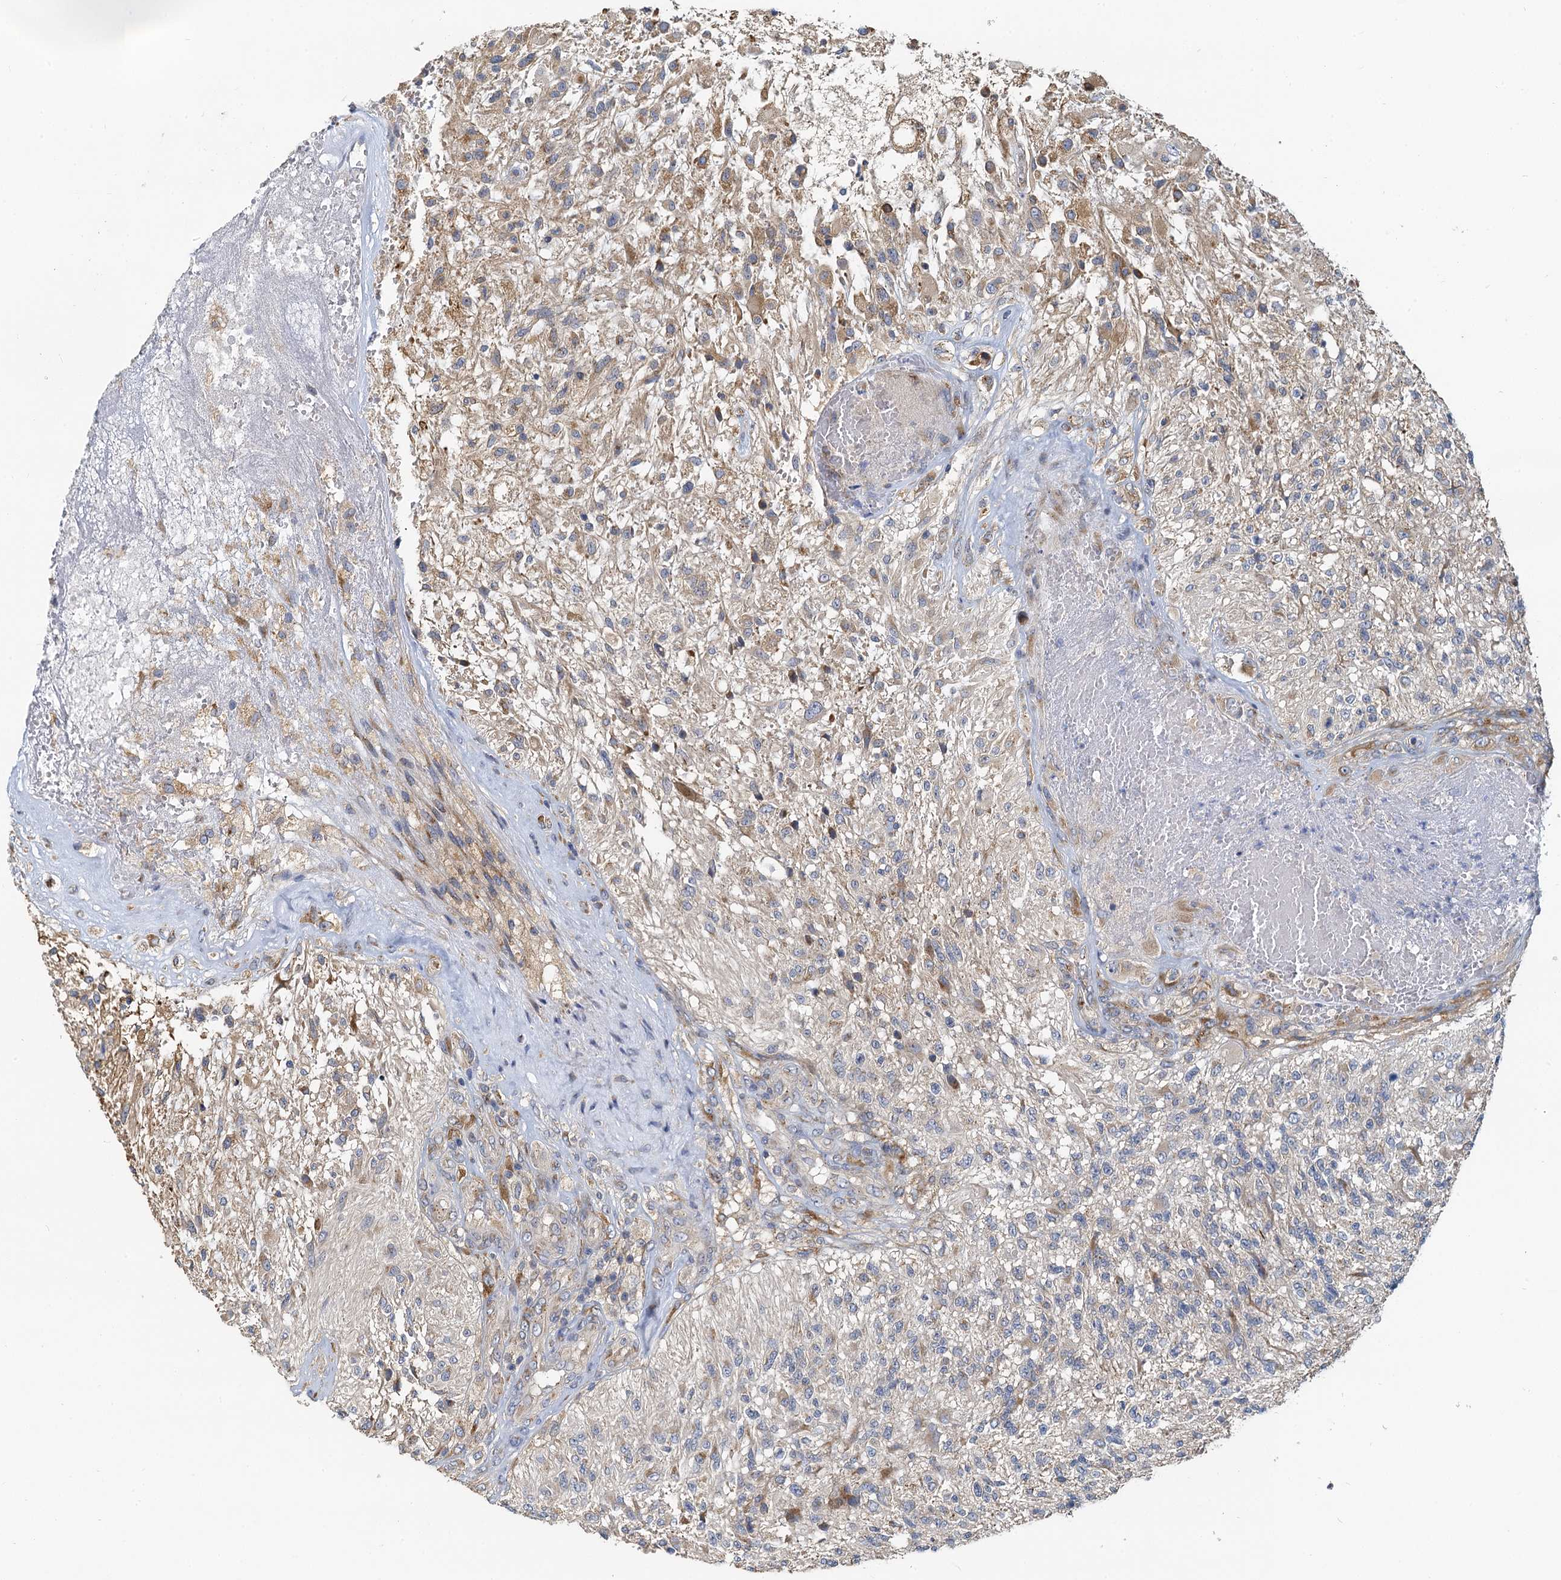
{"staining": {"intensity": "weak", "quantity": "<25%", "location": "cytoplasmic/membranous"}, "tissue": "glioma", "cell_type": "Tumor cells", "image_type": "cancer", "snomed": [{"axis": "morphology", "description": "Glioma, malignant, High grade"}, {"axis": "topography", "description": "Brain"}], "caption": "IHC photomicrograph of neoplastic tissue: human malignant glioma (high-grade) stained with DAB (3,3'-diaminobenzidine) displays no significant protein staining in tumor cells.", "gene": "NKAPD1", "patient": {"sex": "male", "age": 56}}